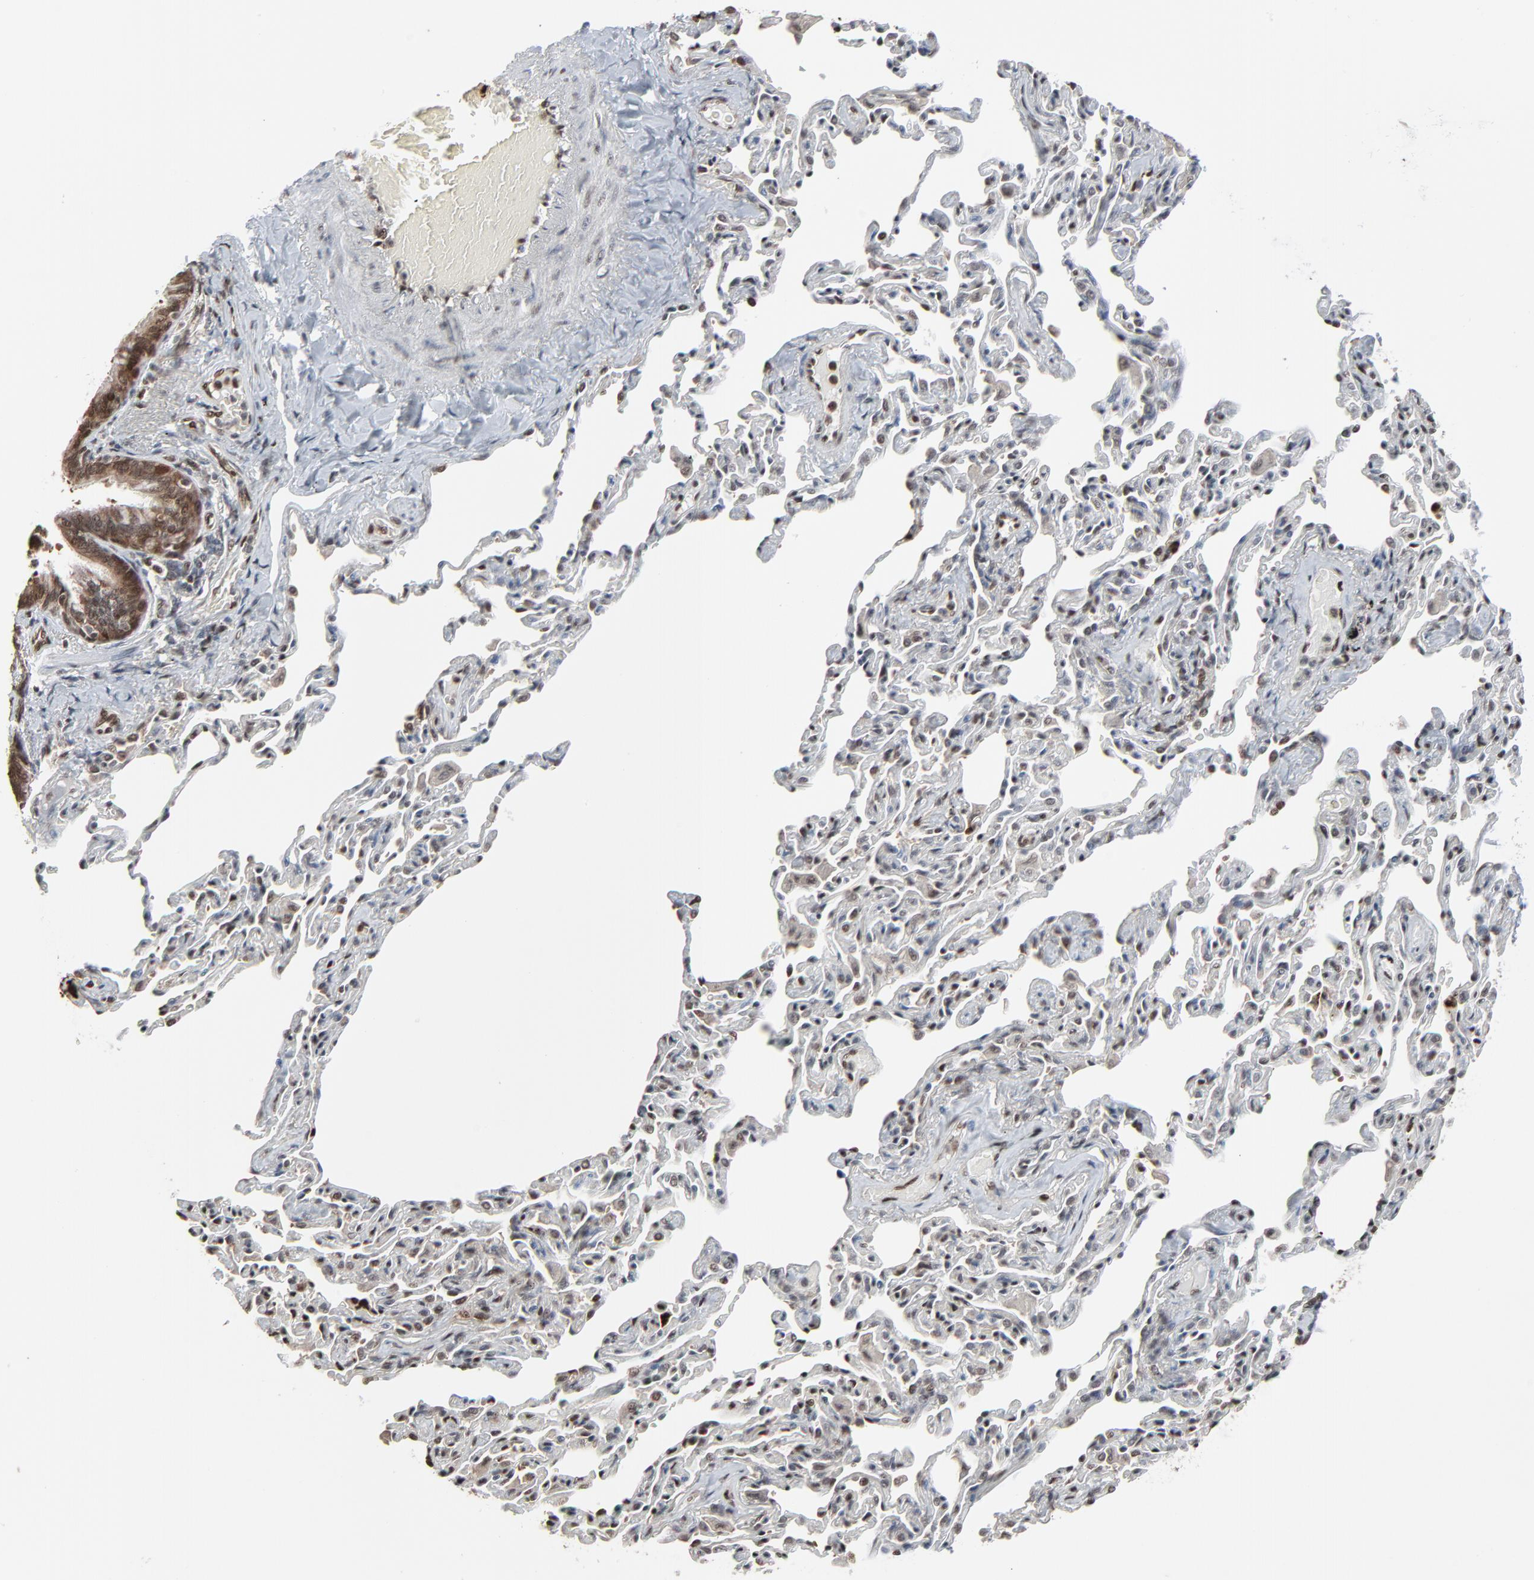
{"staining": {"intensity": "strong", "quantity": ">75%", "location": "cytoplasmic/membranous,nuclear"}, "tissue": "bronchus", "cell_type": "Respiratory epithelial cells", "image_type": "normal", "snomed": [{"axis": "morphology", "description": "Normal tissue, NOS"}, {"axis": "topography", "description": "Lung"}], "caption": "This histopathology image displays immunohistochemistry staining of normal bronchus, with high strong cytoplasmic/membranous,nuclear positivity in approximately >75% of respiratory epithelial cells.", "gene": "MEIS2", "patient": {"sex": "male", "age": 64}}